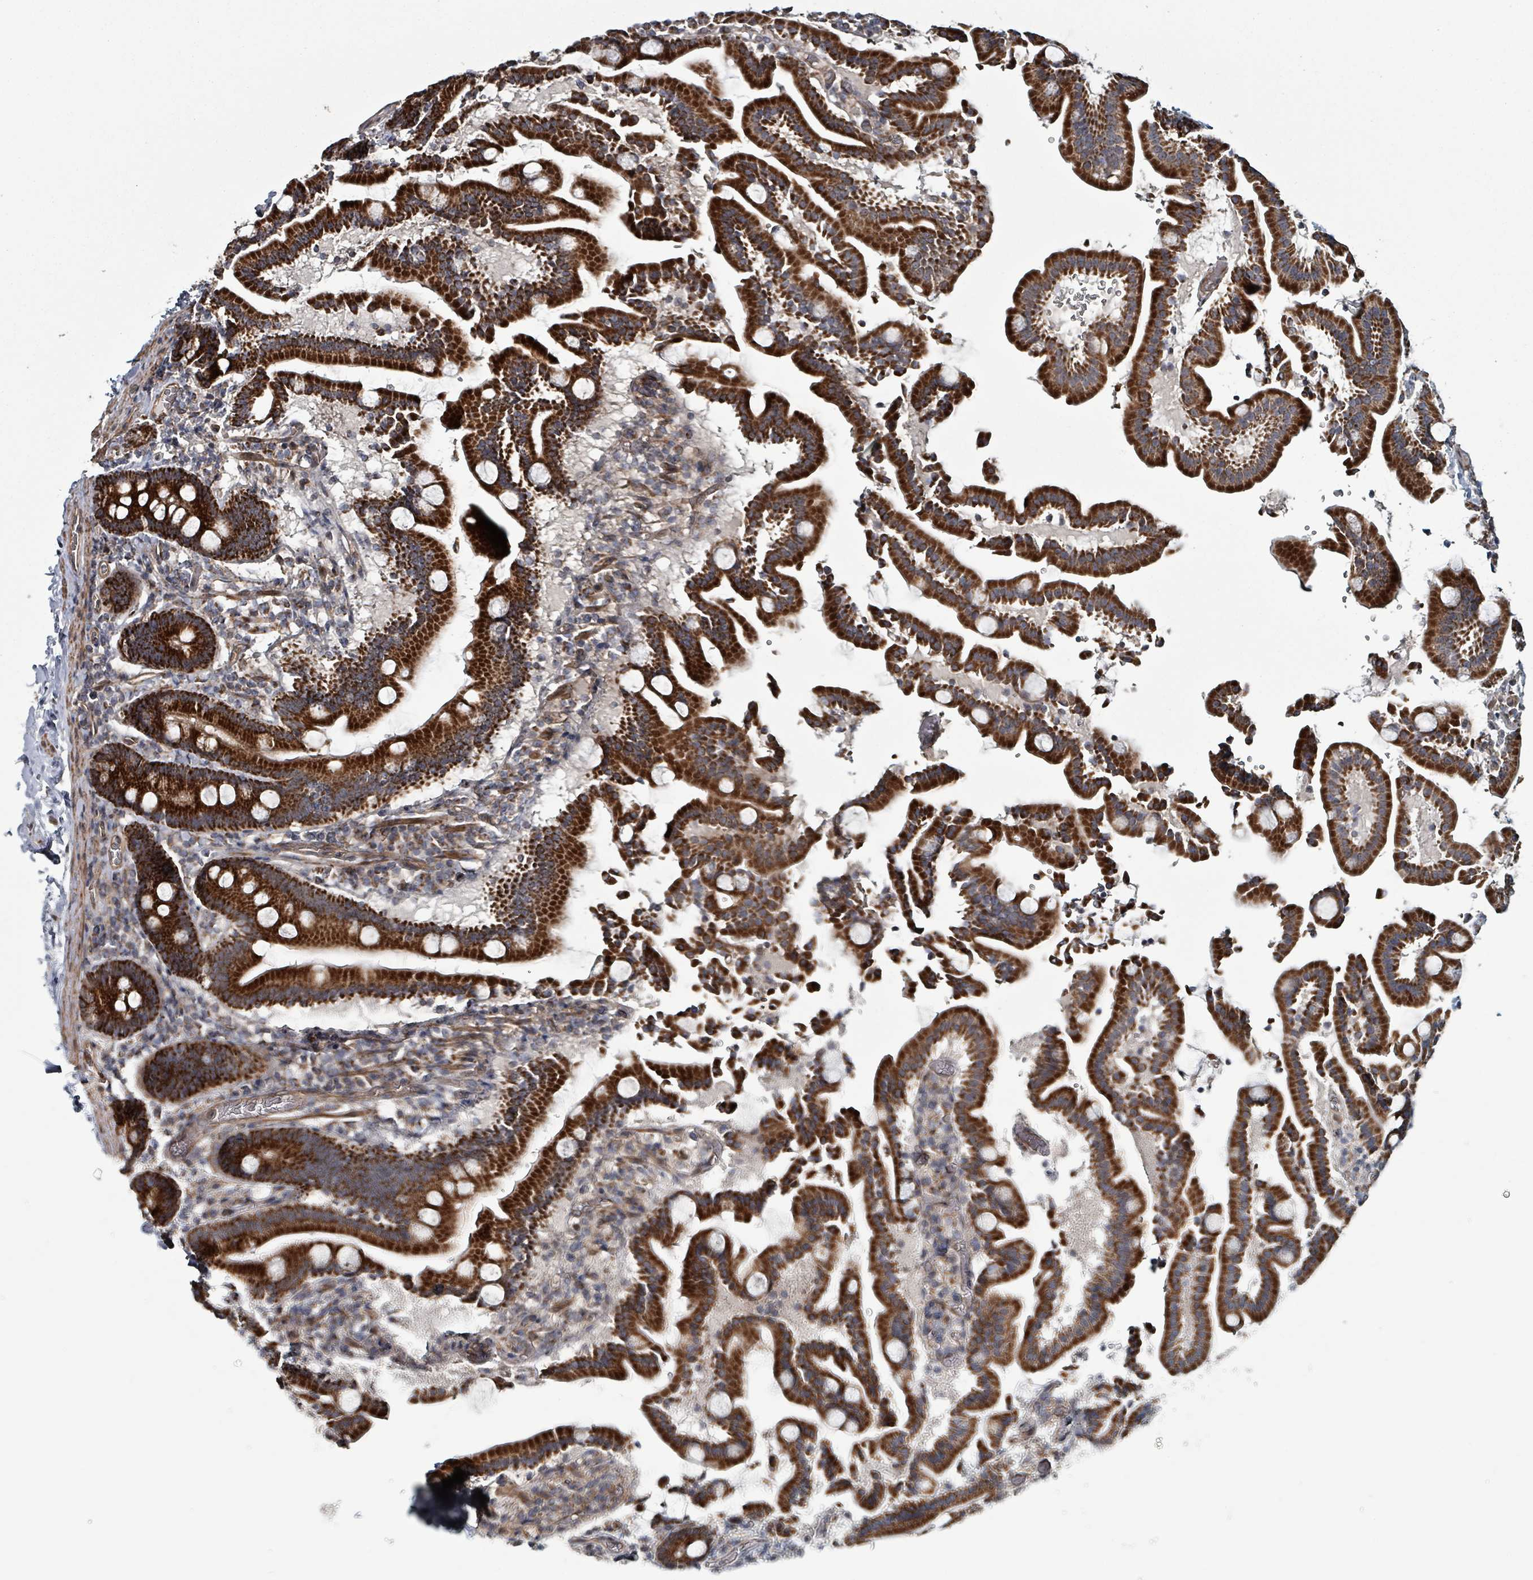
{"staining": {"intensity": "strong", "quantity": ">75%", "location": "cytoplasmic/membranous"}, "tissue": "duodenum", "cell_type": "Glandular cells", "image_type": "normal", "snomed": [{"axis": "morphology", "description": "Normal tissue, NOS"}, {"axis": "topography", "description": "Duodenum"}], "caption": "Unremarkable duodenum was stained to show a protein in brown. There is high levels of strong cytoplasmic/membranous expression in approximately >75% of glandular cells. Using DAB (brown) and hematoxylin (blue) stains, captured at high magnification using brightfield microscopy.", "gene": "MRPL4", "patient": {"sex": "male", "age": 55}}